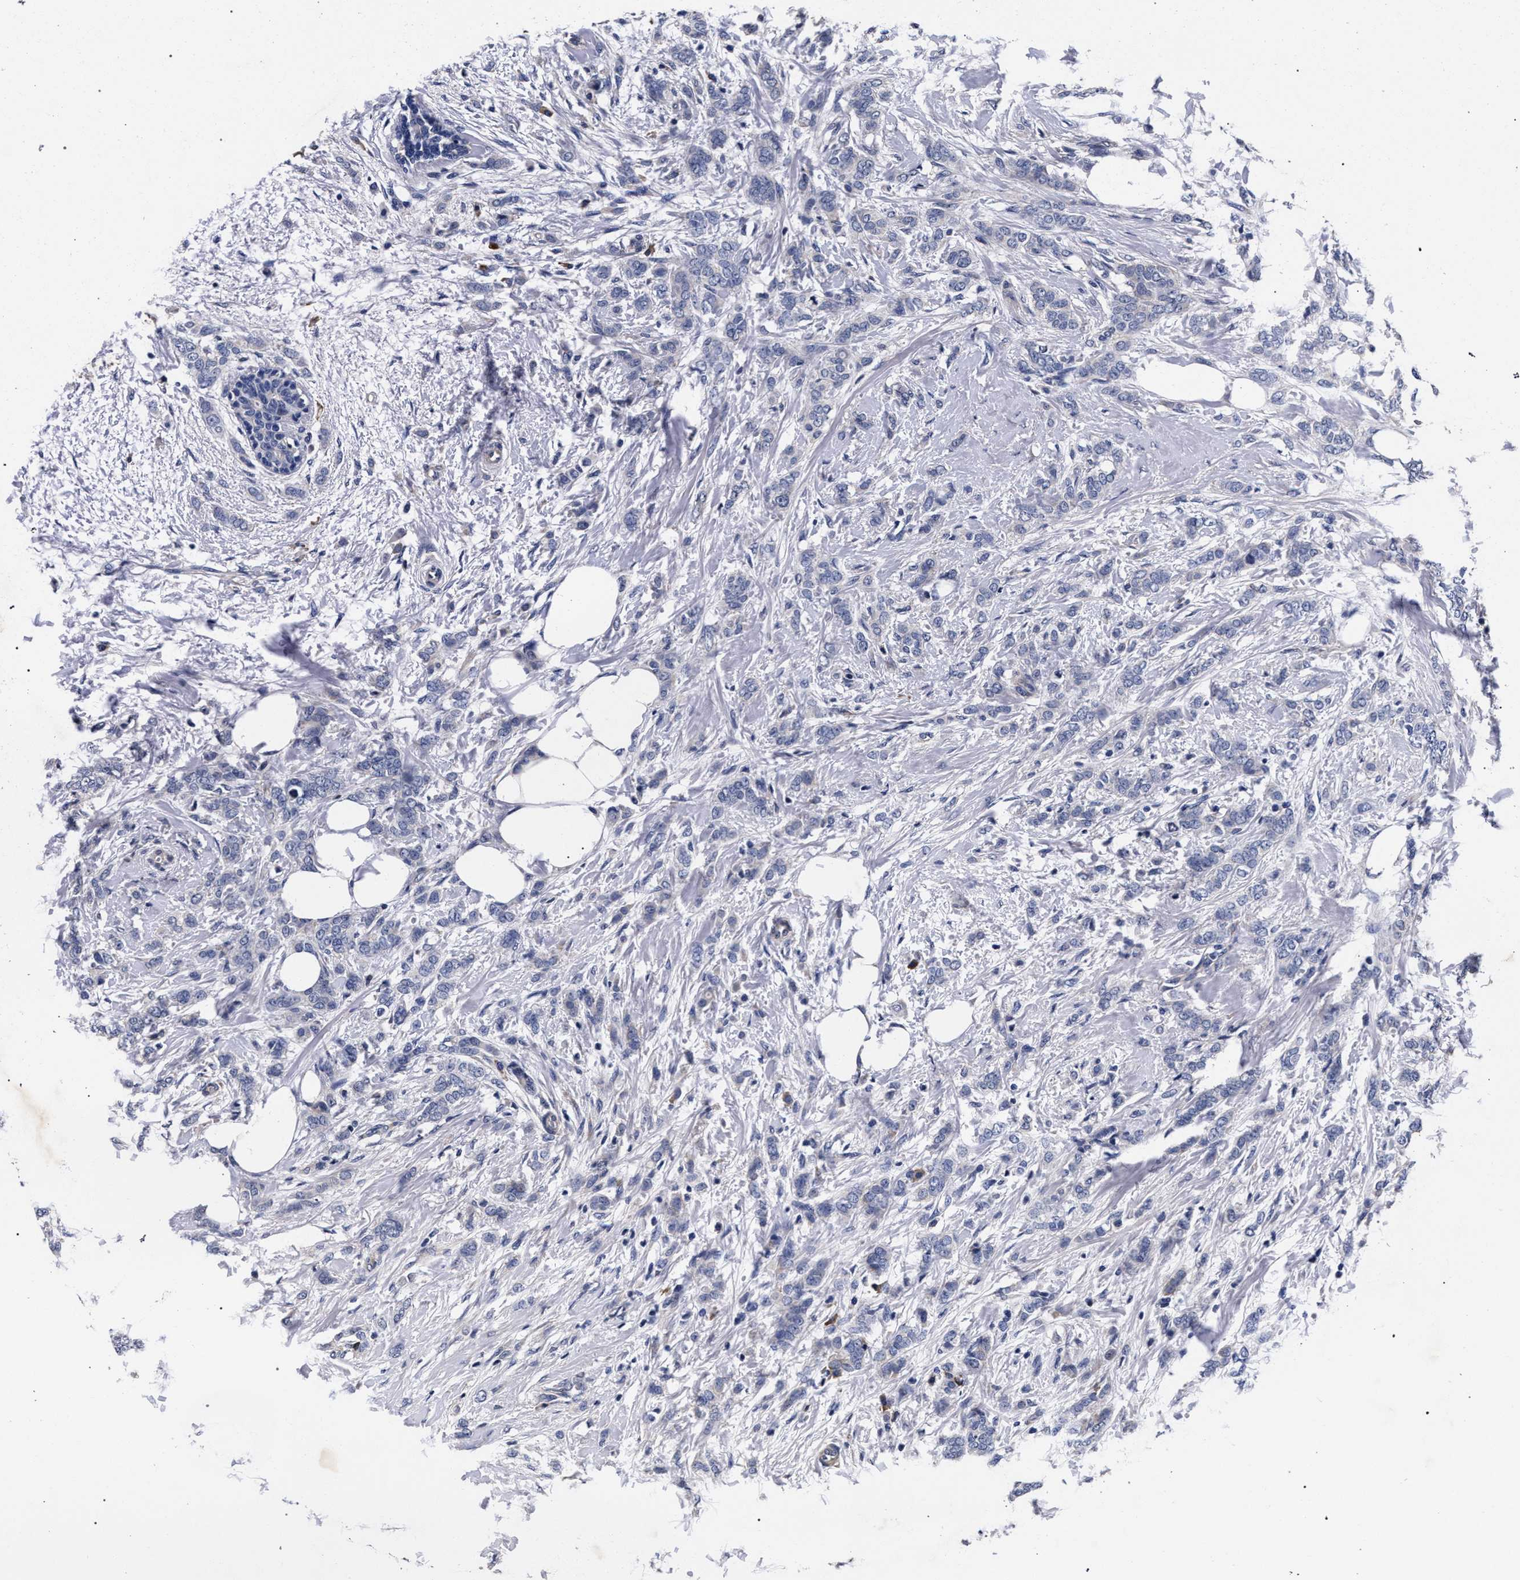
{"staining": {"intensity": "negative", "quantity": "none", "location": "none"}, "tissue": "breast cancer", "cell_type": "Tumor cells", "image_type": "cancer", "snomed": [{"axis": "morphology", "description": "Lobular carcinoma, in situ"}, {"axis": "morphology", "description": "Lobular carcinoma"}, {"axis": "topography", "description": "Breast"}], "caption": "This photomicrograph is of breast lobular carcinoma stained with IHC to label a protein in brown with the nuclei are counter-stained blue. There is no staining in tumor cells.", "gene": "CFAP95", "patient": {"sex": "female", "age": 41}}